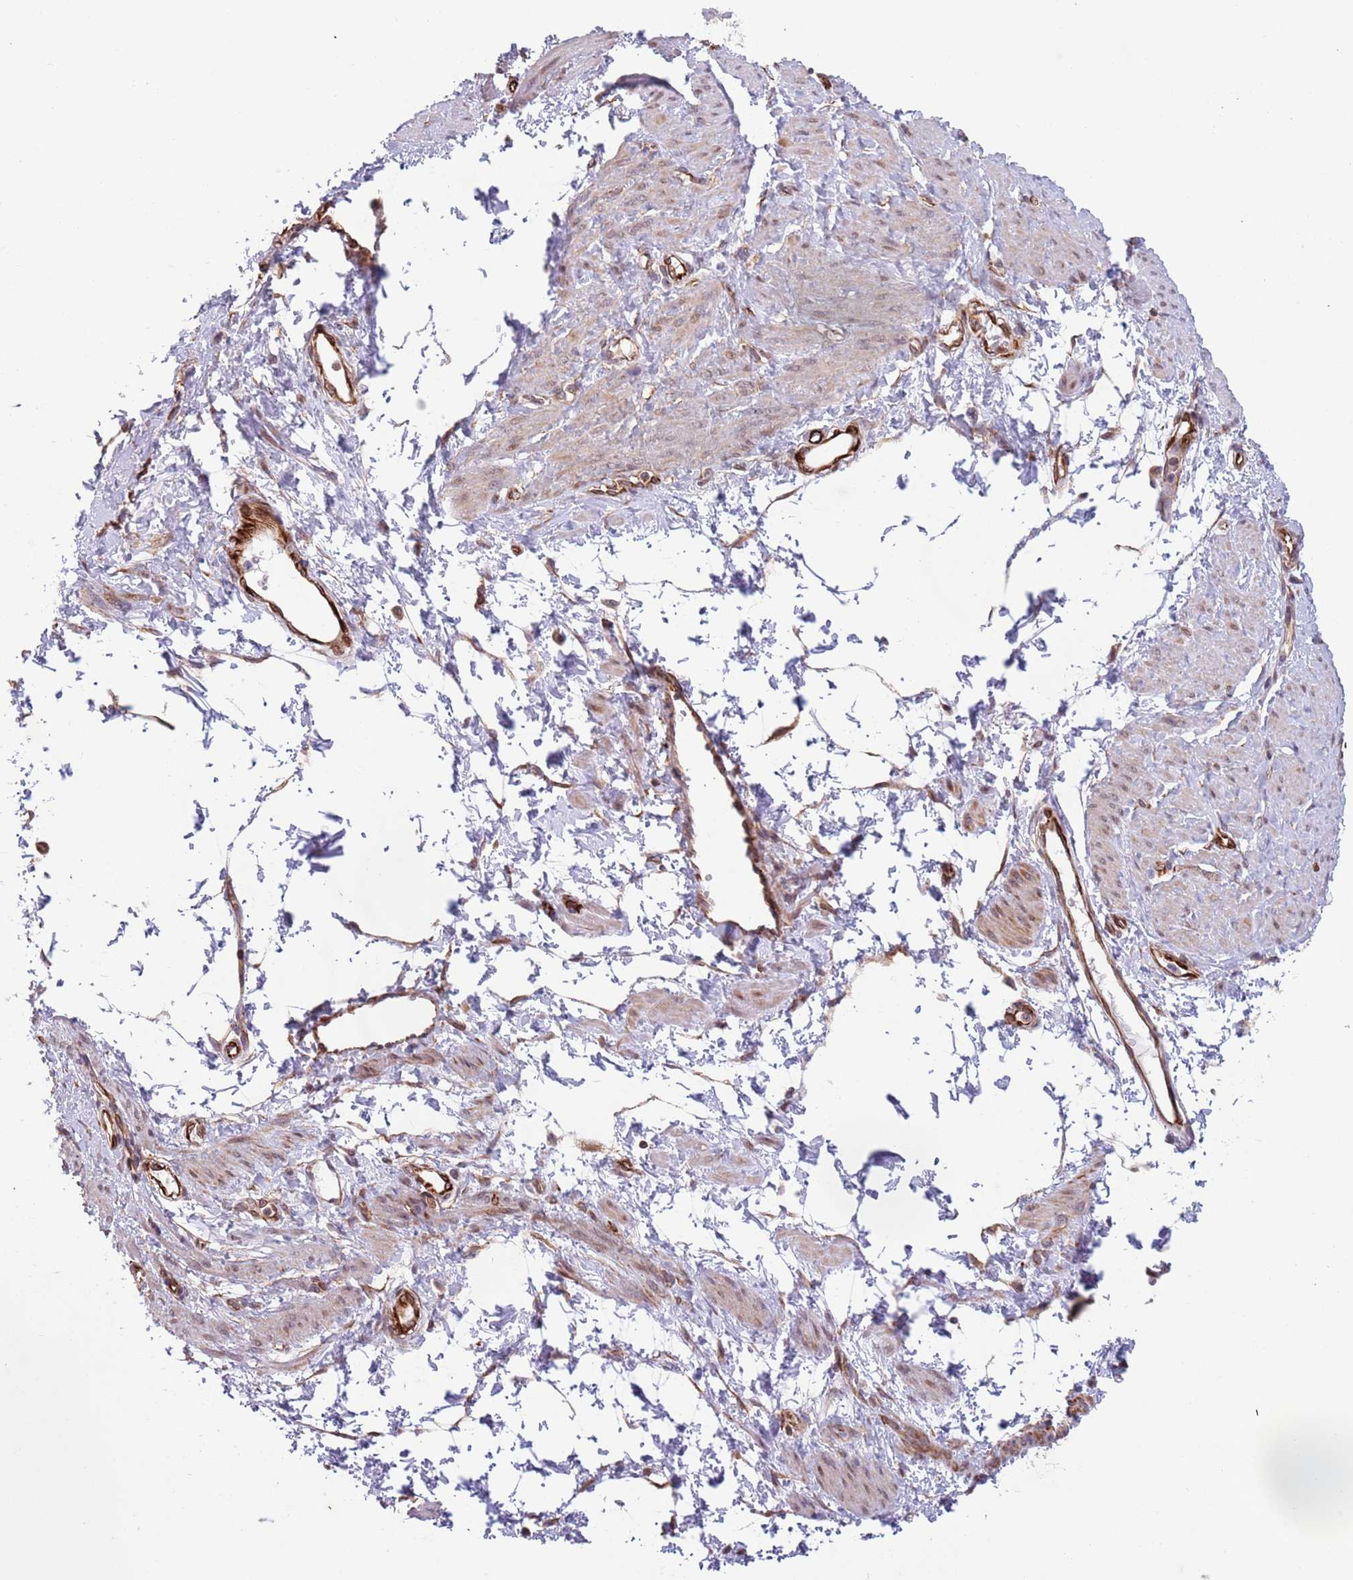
{"staining": {"intensity": "weak", "quantity": "25%-75%", "location": "cytoplasmic/membranous"}, "tissue": "smooth muscle", "cell_type": "Smooth muscle cells", "image_type": "normal", "snomed": [{"axis": "morphology", "description": "Normal tissue, NOS"}, {"axis": "topography", "description": "Smooth muscle"}, {"axis": "topography", "description": "Uterus"}], "caption": "Immunohistochemistry photomicrograph of normal smooth muscle stained for a protein (brown), which displays low levels of weak cytoplasmic/membranous positivity in approximately 25%-75% of smooth muscle cells.", "gene": "CHD9", "patient": {"sex": "female", "age": 39}}